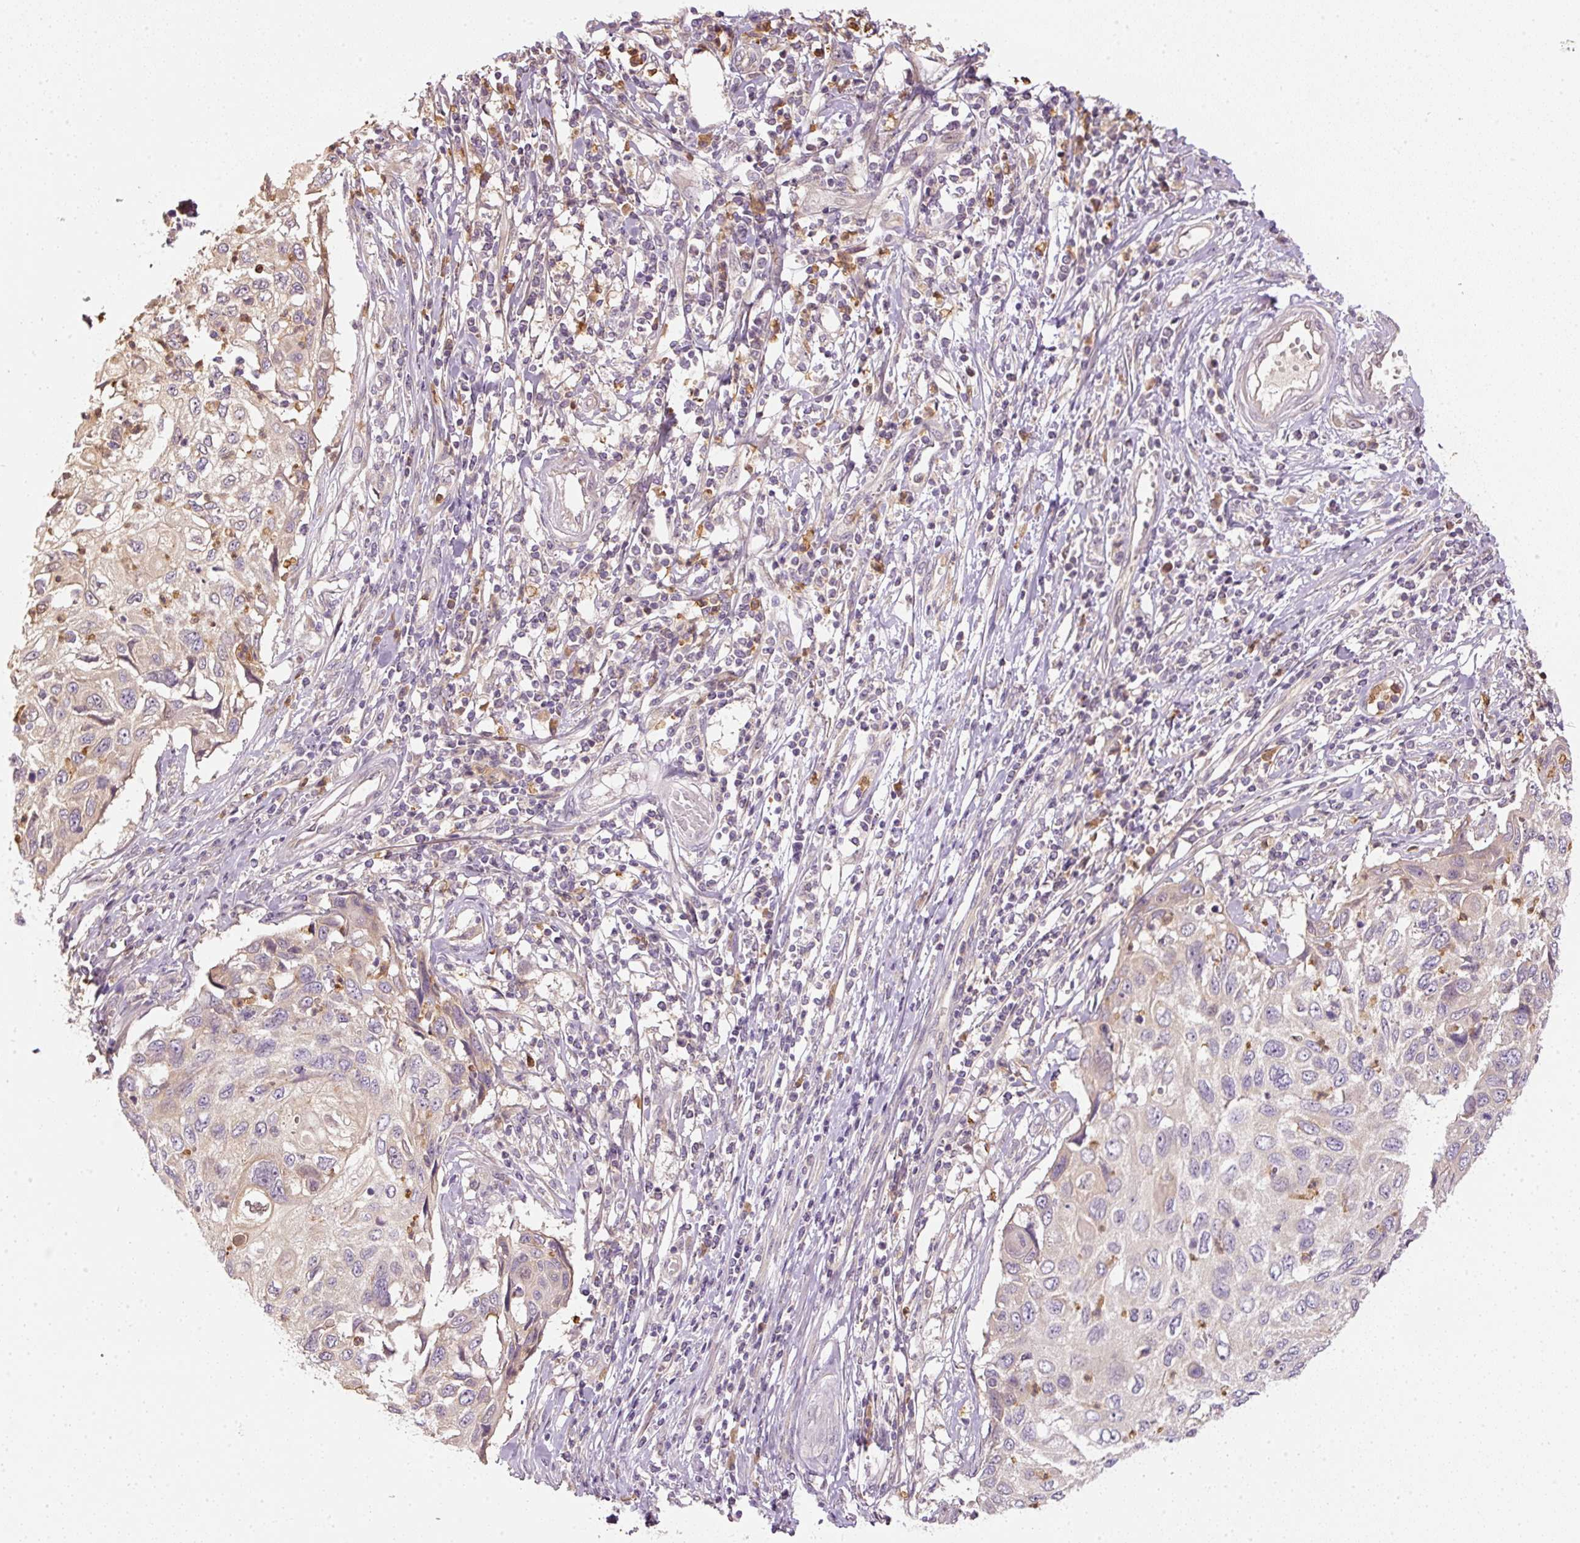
{"staining": {"intensity": "negative", "quantity": "none", "location": "none"}, "tissue": "cervical cancer", "cell_type": "Tumor cells", "image_type": "cancer", "snomed": [{"axis": "morphology", "description": "Squamous cell carcinoma, NOS"}, {"axis": "topography", "description": "Cervix"}], "caption": "Immunohistochemistry (IHC) micrograph of neoplastic tissue: human squamous cell carcinoma (cervical) stained with DAB exhibits no significant protein positivity in tumor cells.", "gene": "CTTNBP2", "patient": {"sex": "female", "age": 70}}